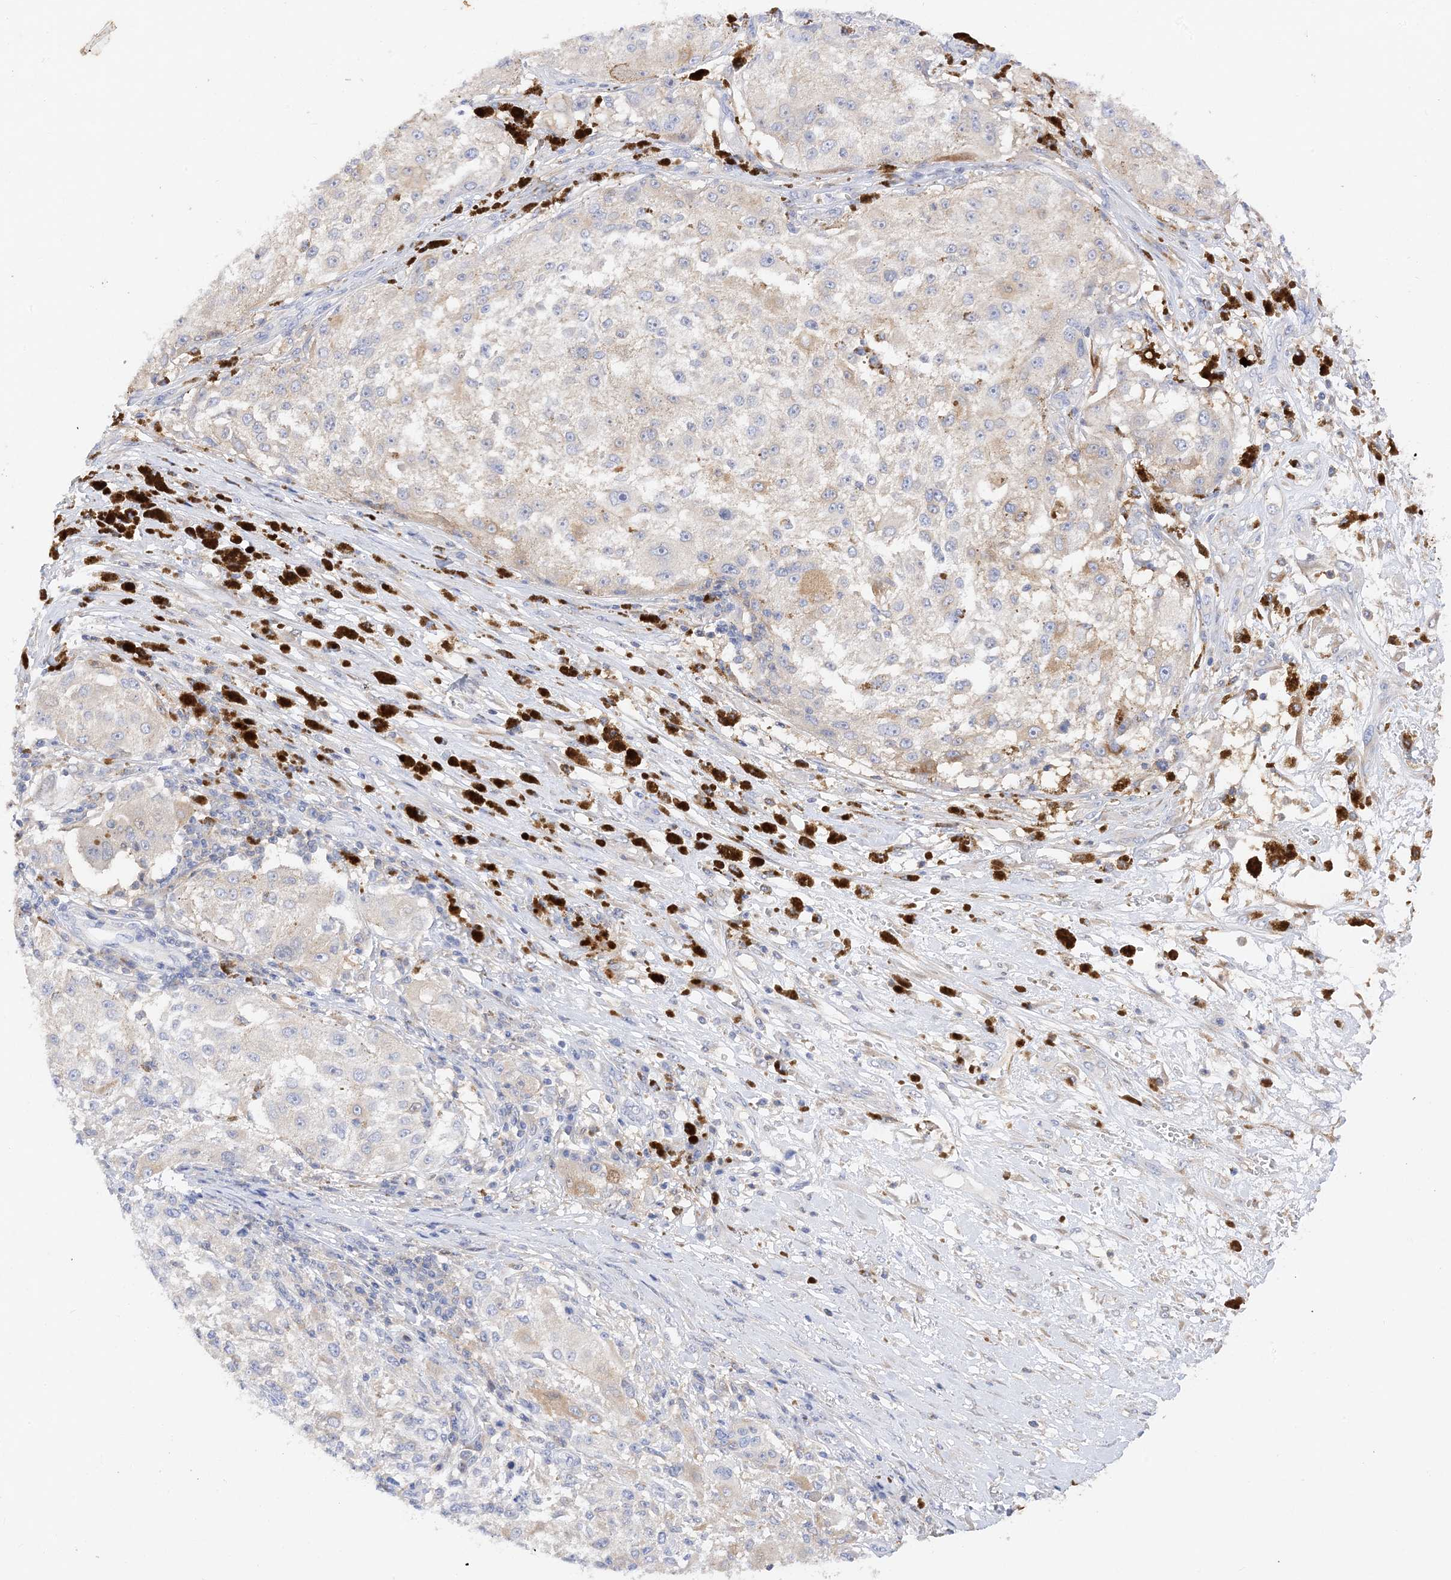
{"staining": {"intensity": "weak", "quantity": "<25%", "location": "cytoplasmic/membranous"}, "tissue": "melanoma", "cell_type": "Tumor cells", "image_type": "cancer", "snomed": [{"axis": "morphology", "description": "Necrosis, NOS"}, {"axis": "morphology", "description": "Malignant melanoma, NOS"}, {"axis": "topography", "description": "Skin"}], "caption": "A photomicrograph of melanoma stained for a protein reveals no brown staining in tumor cells.", "gene": "ARV1", "patient": {"sex": "female", "age": 87}}